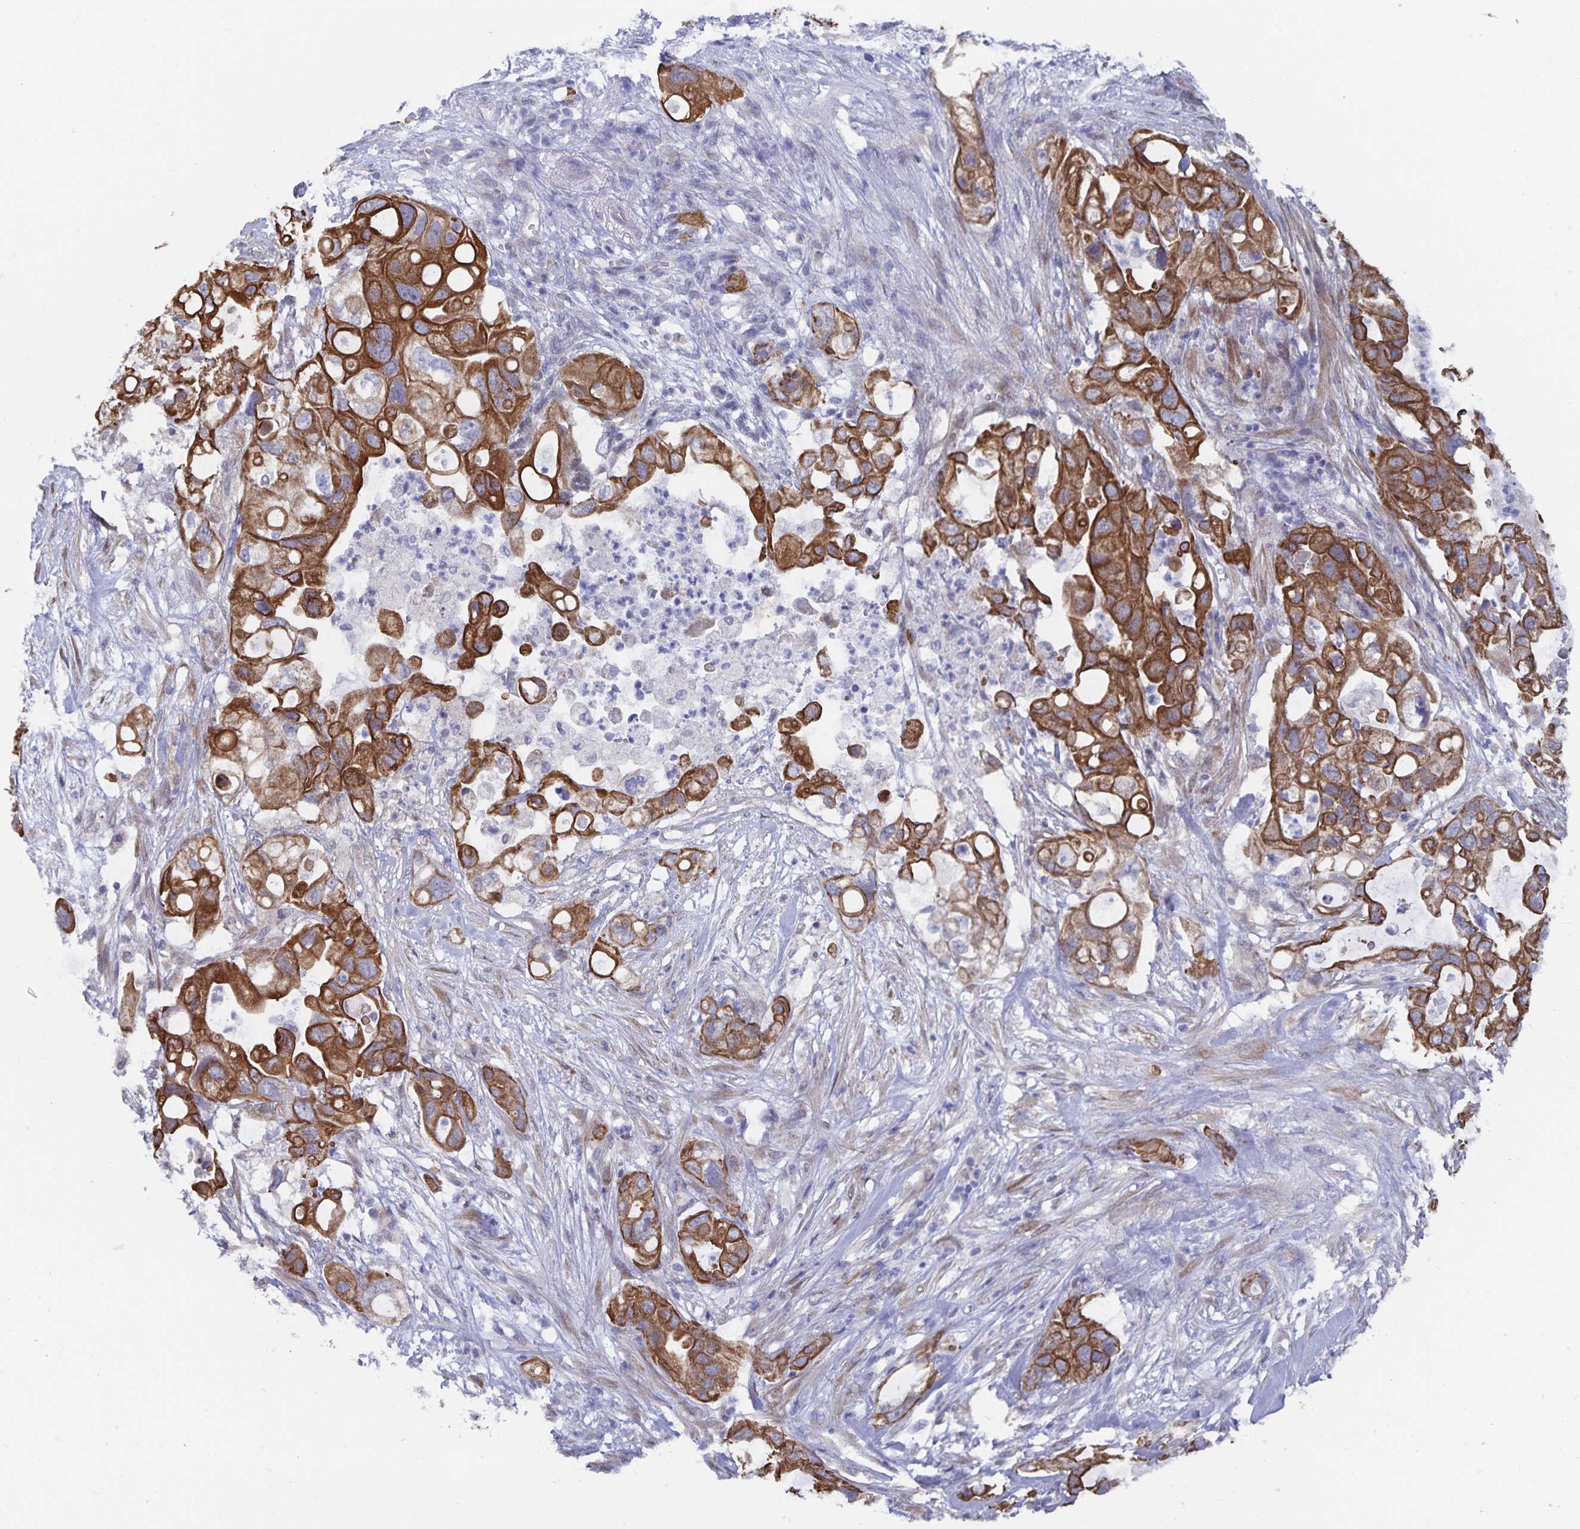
{"staining": {"intensity": "strong", "quantity": "25%-75%", "location": "cytoplasmic/membranous"}, "tissue": "pancreatic cancer", "cell_type": "Tumor cells", "image_type": "cancer", "snomed": [{"axis": "morphology", "description": "Adenocarcinoma, NOS"}, {"axis": "topography", "description": "Pancreas"}], "caption": "DAB (3,3'-diaminobenzidine) immunohistochemical staining of human pancreatic adenocarcinoma shows strong cytoplasmic/membranous protein staining in approximately 25%-75% of tumor cells.", "gene": "ZIK1", "patient": {"sex": "female", "age": 72}}